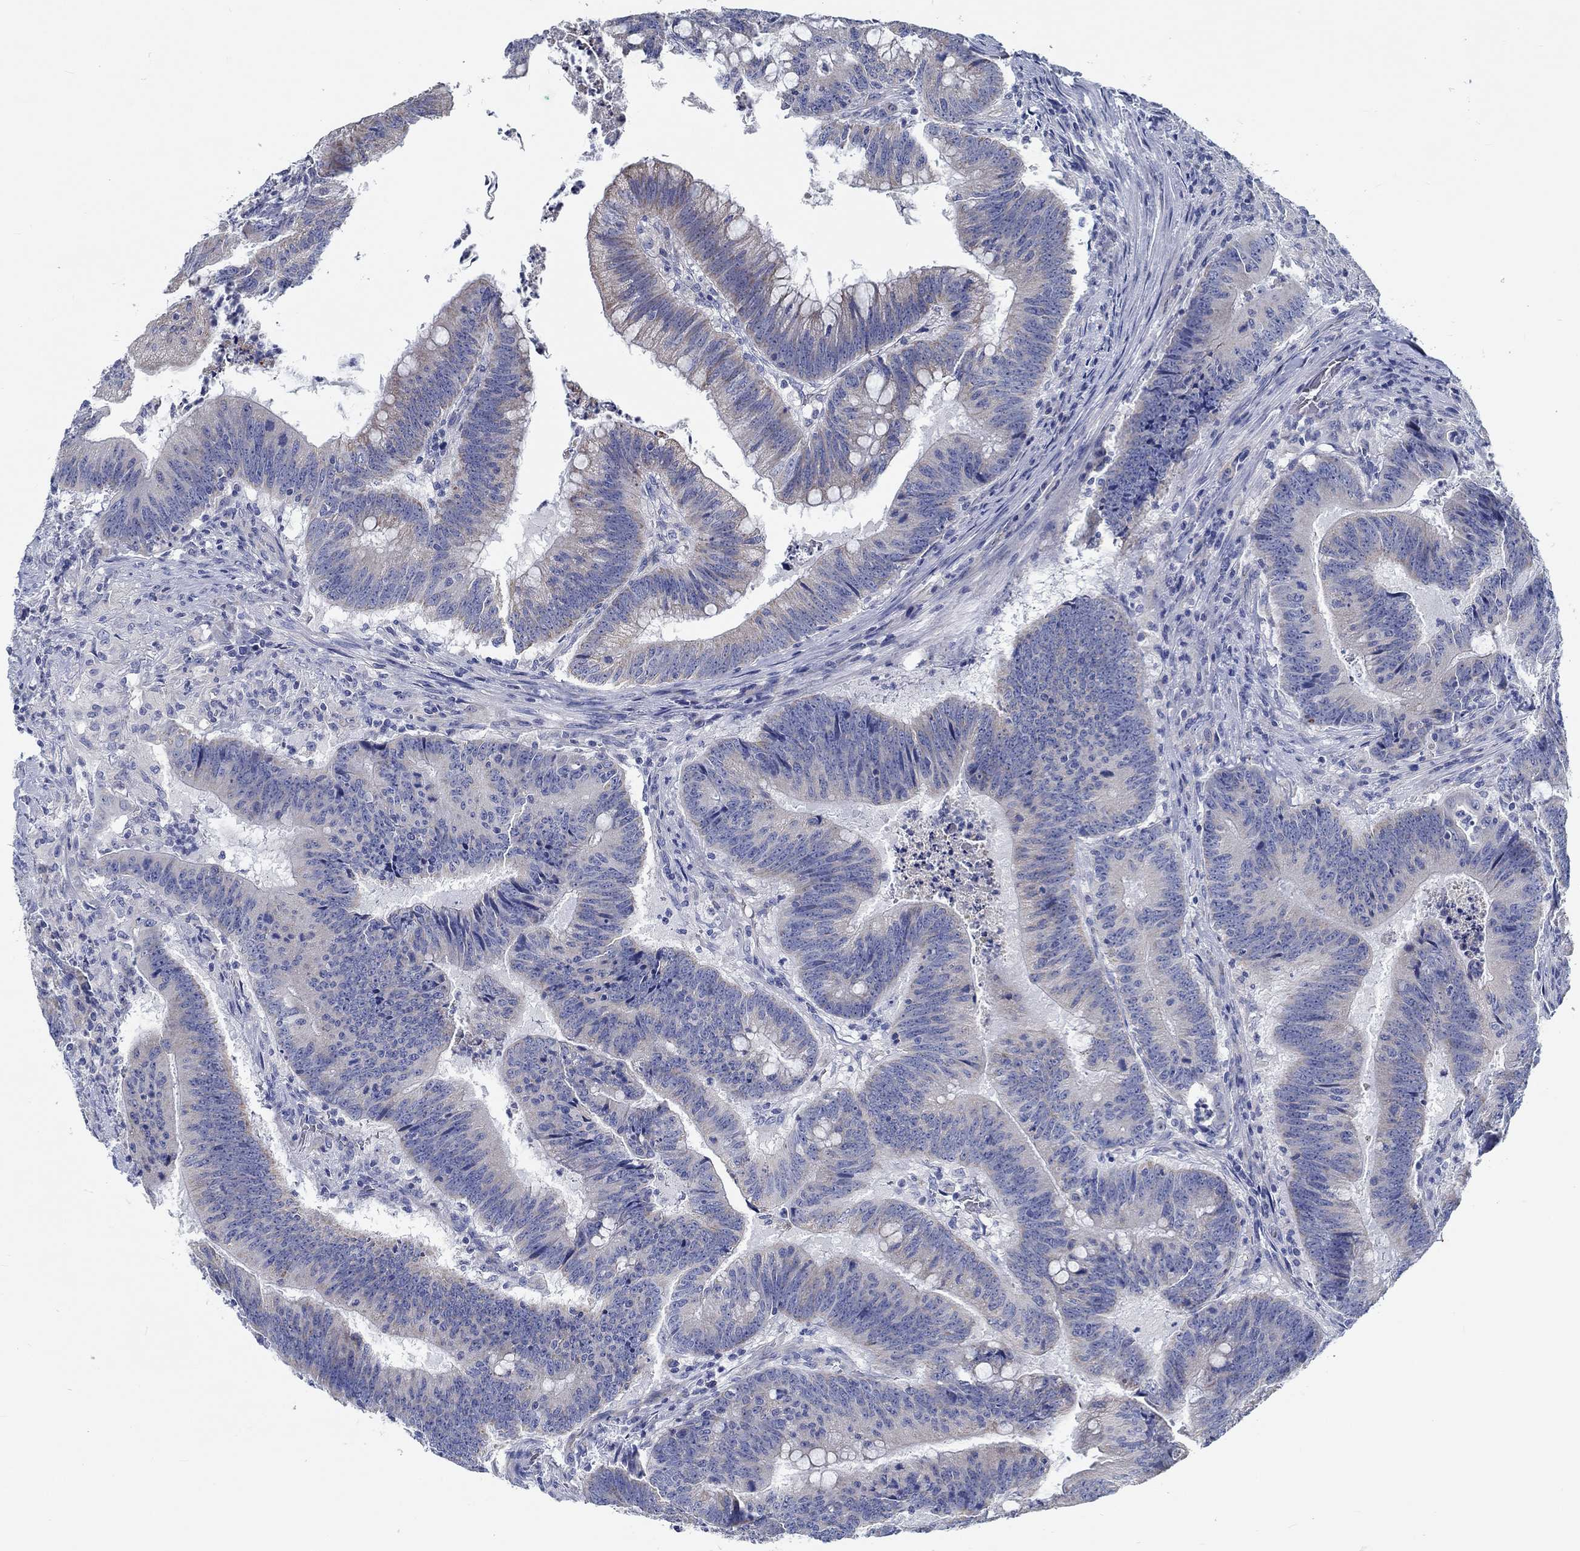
{"staining": {"intensity": "negative", "quantity": "none", "location": "none"}, "tissue": "colorectal cancer", "cell_type": "Tumor cells", "image_type": "cancer", "snomed": [{"axis": "morphology", "description": "Adenocarcinoma, NOS"}, {"axis": "topography", "description": "Colon"}], "caption": "A photomicrograph of human colorectal cancer (adenocarcinoma) is negative for staining in tumor cells. Brightfield microscopy of IHC stained with DAB (3,3'-diaminobenzidine) (brown) and hematoxylin (blue), captured at high magnification.", "gene": "MYBPC1", "patient": {"sex": "female", "age": 87}}